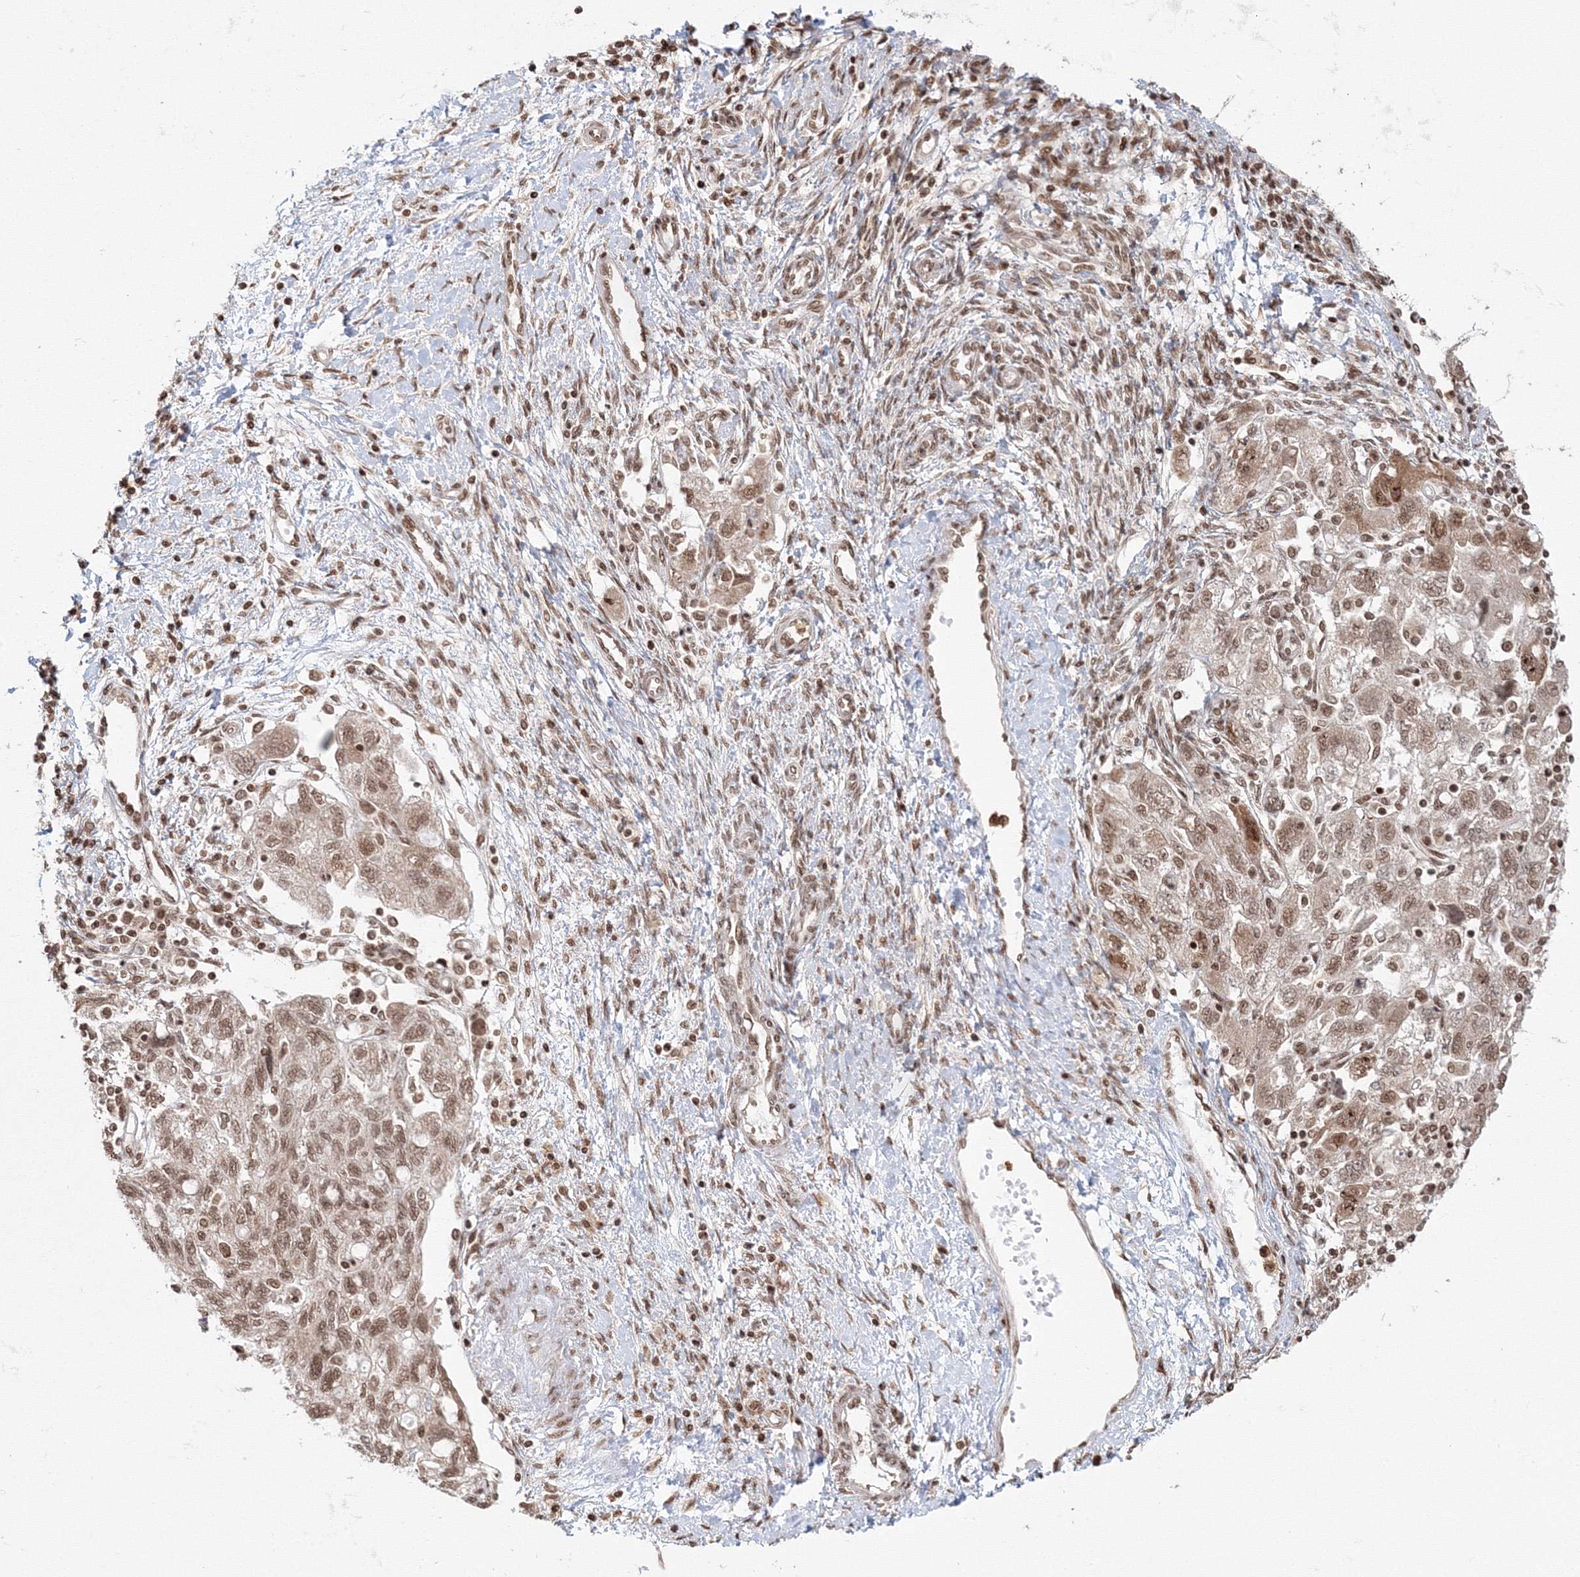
{"staining": {"intensity": "moderate", "quantity": ">75%", "location": "nuclear"}, "tissue": "ovarian cancer", "cell_type": "Tumor cells", "image_type": "cancer", "snomed": [{"axis": "morphology", "description": "Carcinoma, NOS"}, {"axis": "morphology", "description": "Cystadenocarcinoma, serous, NOS"}, {"axis": "topography", "description": "Ovary"}], "caption": "The immunohistochemical stain shows moderate nuclear staining in tumor cells of carcinoma (ovarian) tissue.", "gene": "KIF20A", "patient": {"sex": "female", "age": 69}}